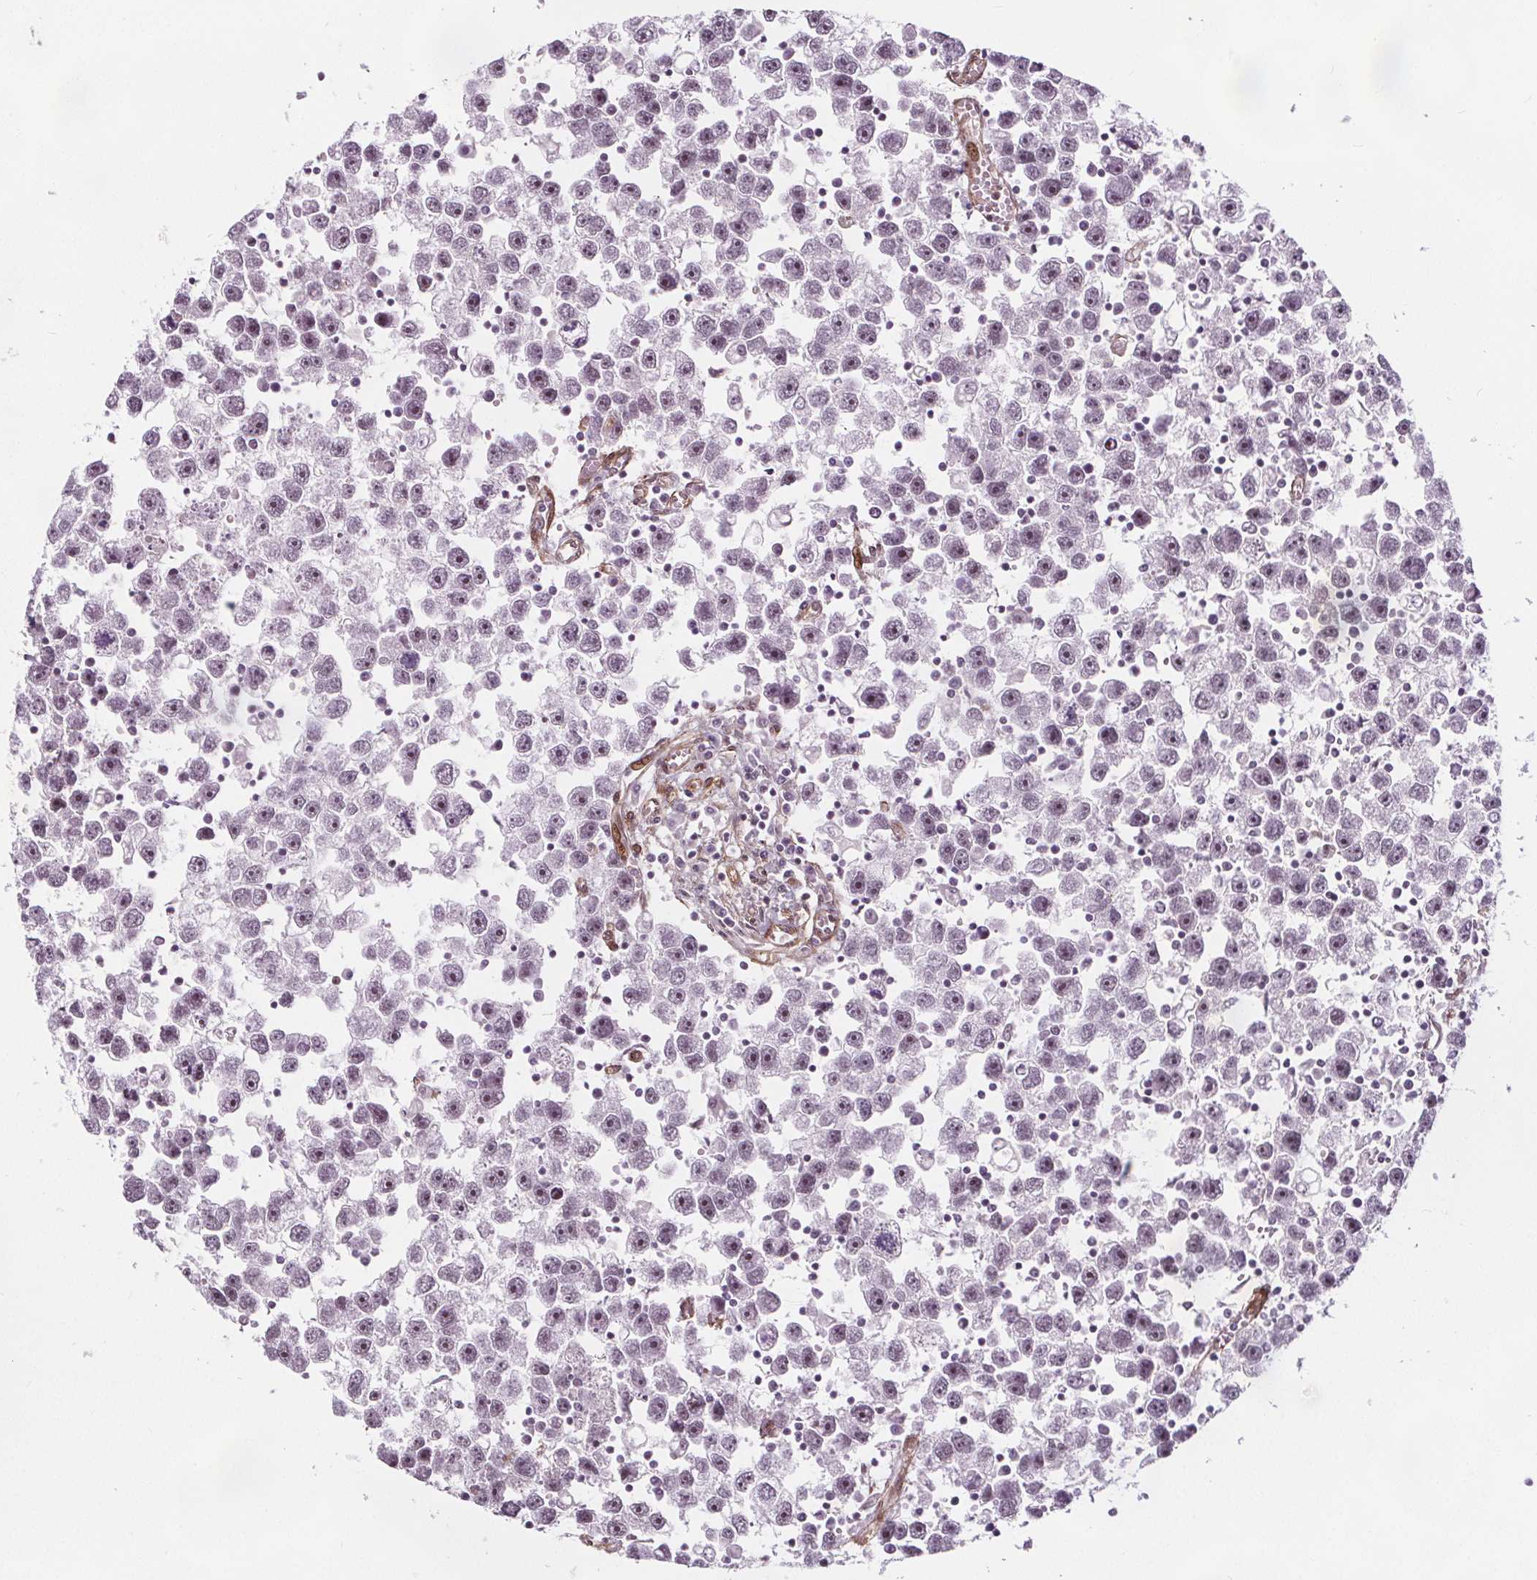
{"staining": {"intensity": "weak", "quantity": "25%-75%", "location": "nuclear"}, "tissue": "testis cancer", "cell_type": "Tumor cells", "image_type": "cancer", "snomed": [{"axis": "morphology", "description": "Seminoma, NOS"}, {"axis": "topography", "description": "Testis"}], "caption": "Tumor cells demonstrate low levels of weak nuclear staining in about 25%-75% of cells in testis seminoma.", "gene": "HAS1", "patient": {"sex": "male", "age": 30}}